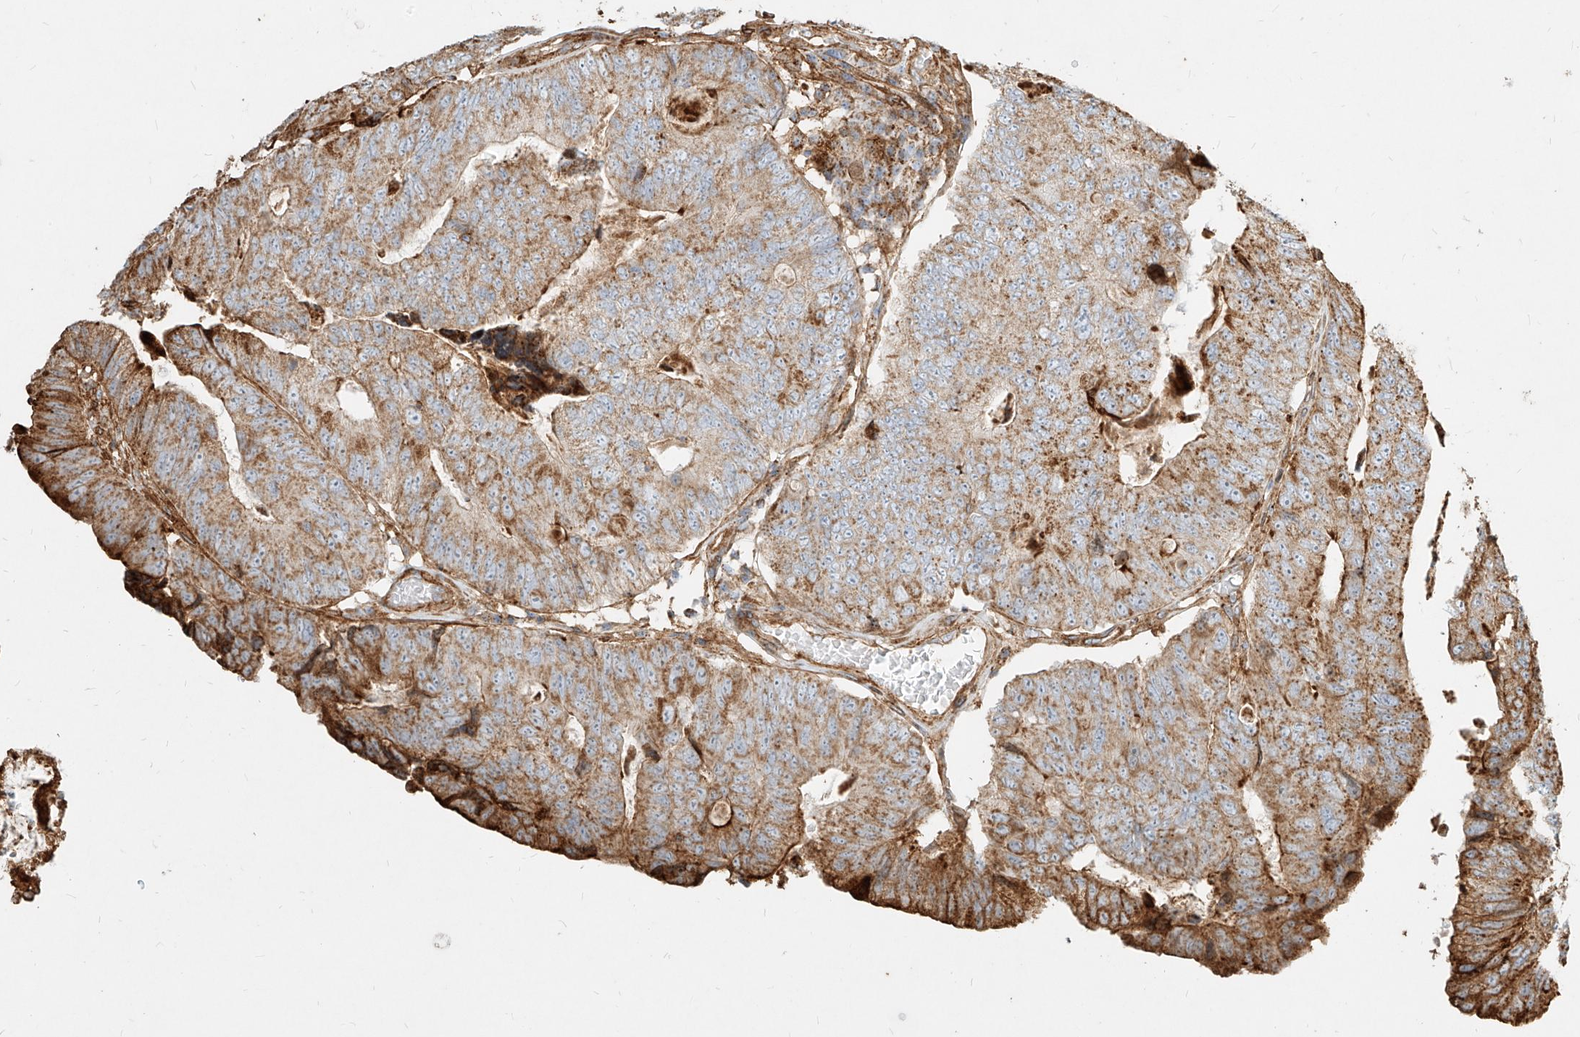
{"staining": {"intensity": "moderate", "quantity": "25%-75%", "location": "cytoplasmic/membranous"}, "tissue": "colorectal cancer", "cell_type": "Tumor cells", "image_type": "cancer", "snomed": [{"axis": "morphology", "description": "Adenocarcinoma, NOS"}, {"axis": "topography", "description": "Colon"}], "caption": "Moderate cytoplasmic/membranous staining for a protein is appreciated in about 25%-75% of tumor cells of colorectal cancer (adenocarcinoma) using immunohistochemistry.", "gene": "MTX2", "patient": {"sex": "female", "age": 67}}